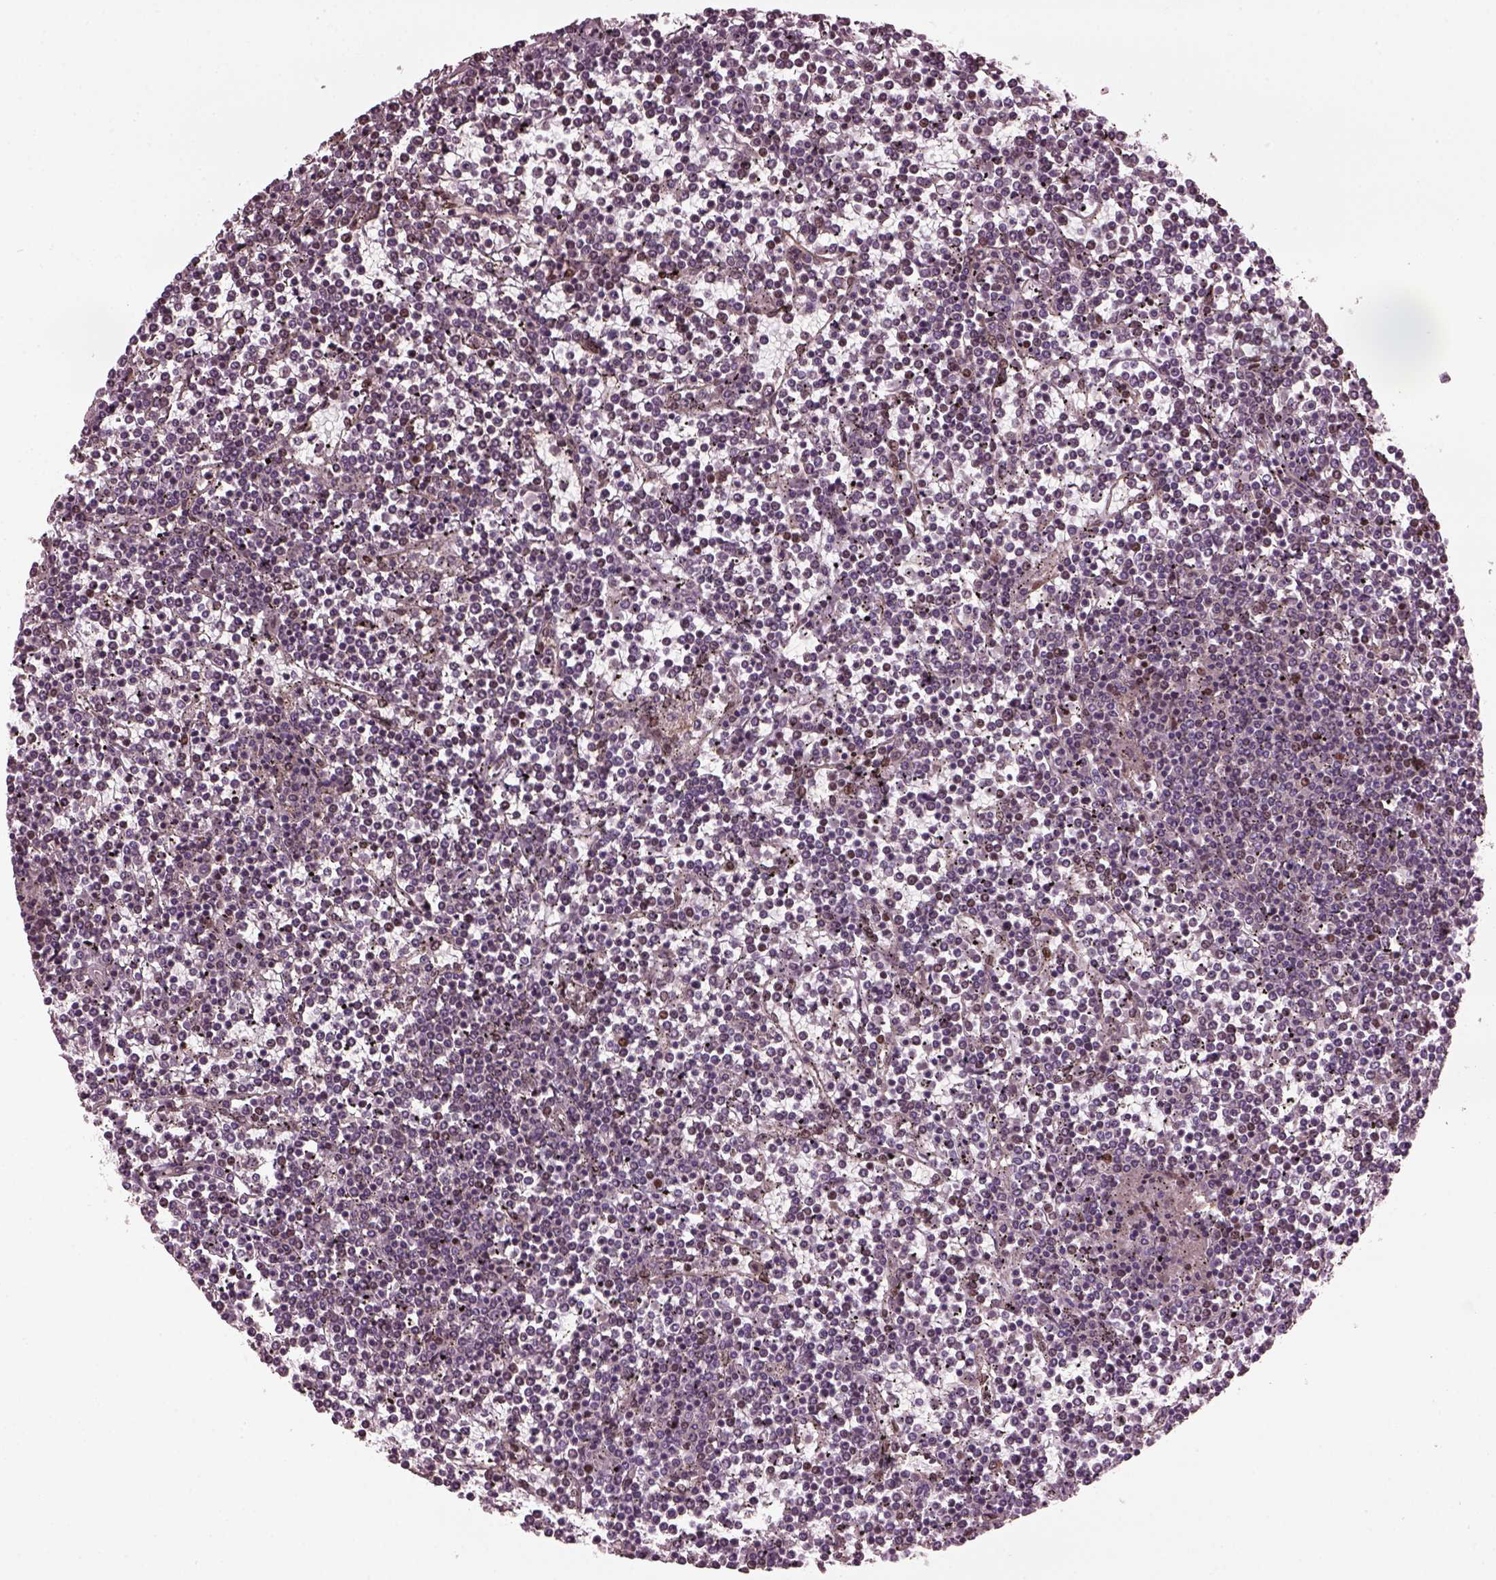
{"staining": {"intensity": "weak", "quantity": "<25%", "location": "cytoplasmic/membranous"}, "tissue": "lymphoma", "cell_type": "Tumor cells", "image_type": "cancer", "snomed": [{"axis": "morphology", "description": "Malignant lymphoma, non-Hodgkin's type, Low grade"}, {"axis": "topography", "description": "Spleen"}], "caption": "Tumor cells are negative for protein expression in human lymphoma. The staining was performed using DAB to visualize the protein expression in brown, while the nuclei were stained in blue with hematoxylin (Magnification: 20x).", "gene": "RUFY3", "patient": {"sex": "female", "age": 19}}